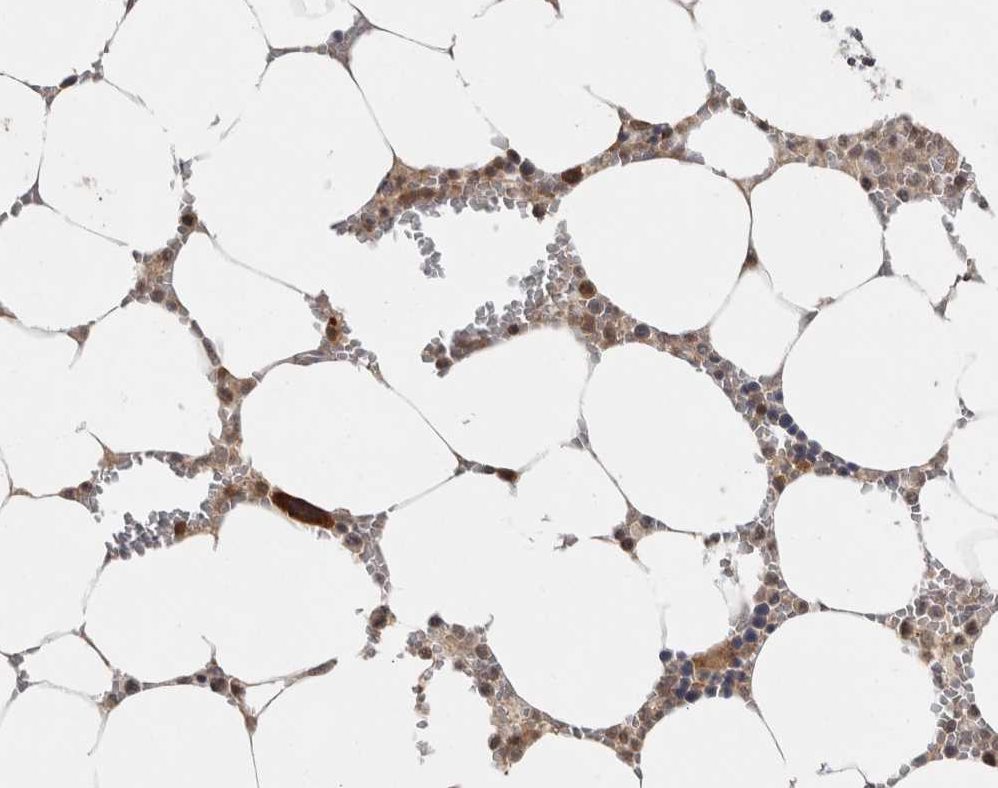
{"staining": {"intensity": "moderate", "quantity": ">75%", "location": "cytoplasmic/membranous"}, "tissue": "bone marrow", "cell_type": "Hematopoietic cells", "image_type": "normal", "snomed": [{"axis": "morphology", "description": "Normal tissue, NOS"}, {"axis": "topography", "description": "Bone marrow"}], "caption": "Immunohistochemistry staining of benign bone marrow, which shows medium levels of moderate cytoplasmic/membranous staining in approximately >75% of hematopoietic cells indicating moderate cytoplasmic/membranous protein positivity. The staining was performed using DAB (brown) for protein detection and nuclei were counterstained in hematoxylin (blue).", "gene": "ACAT2", "patient": {"sex": "male", "age": 70}}